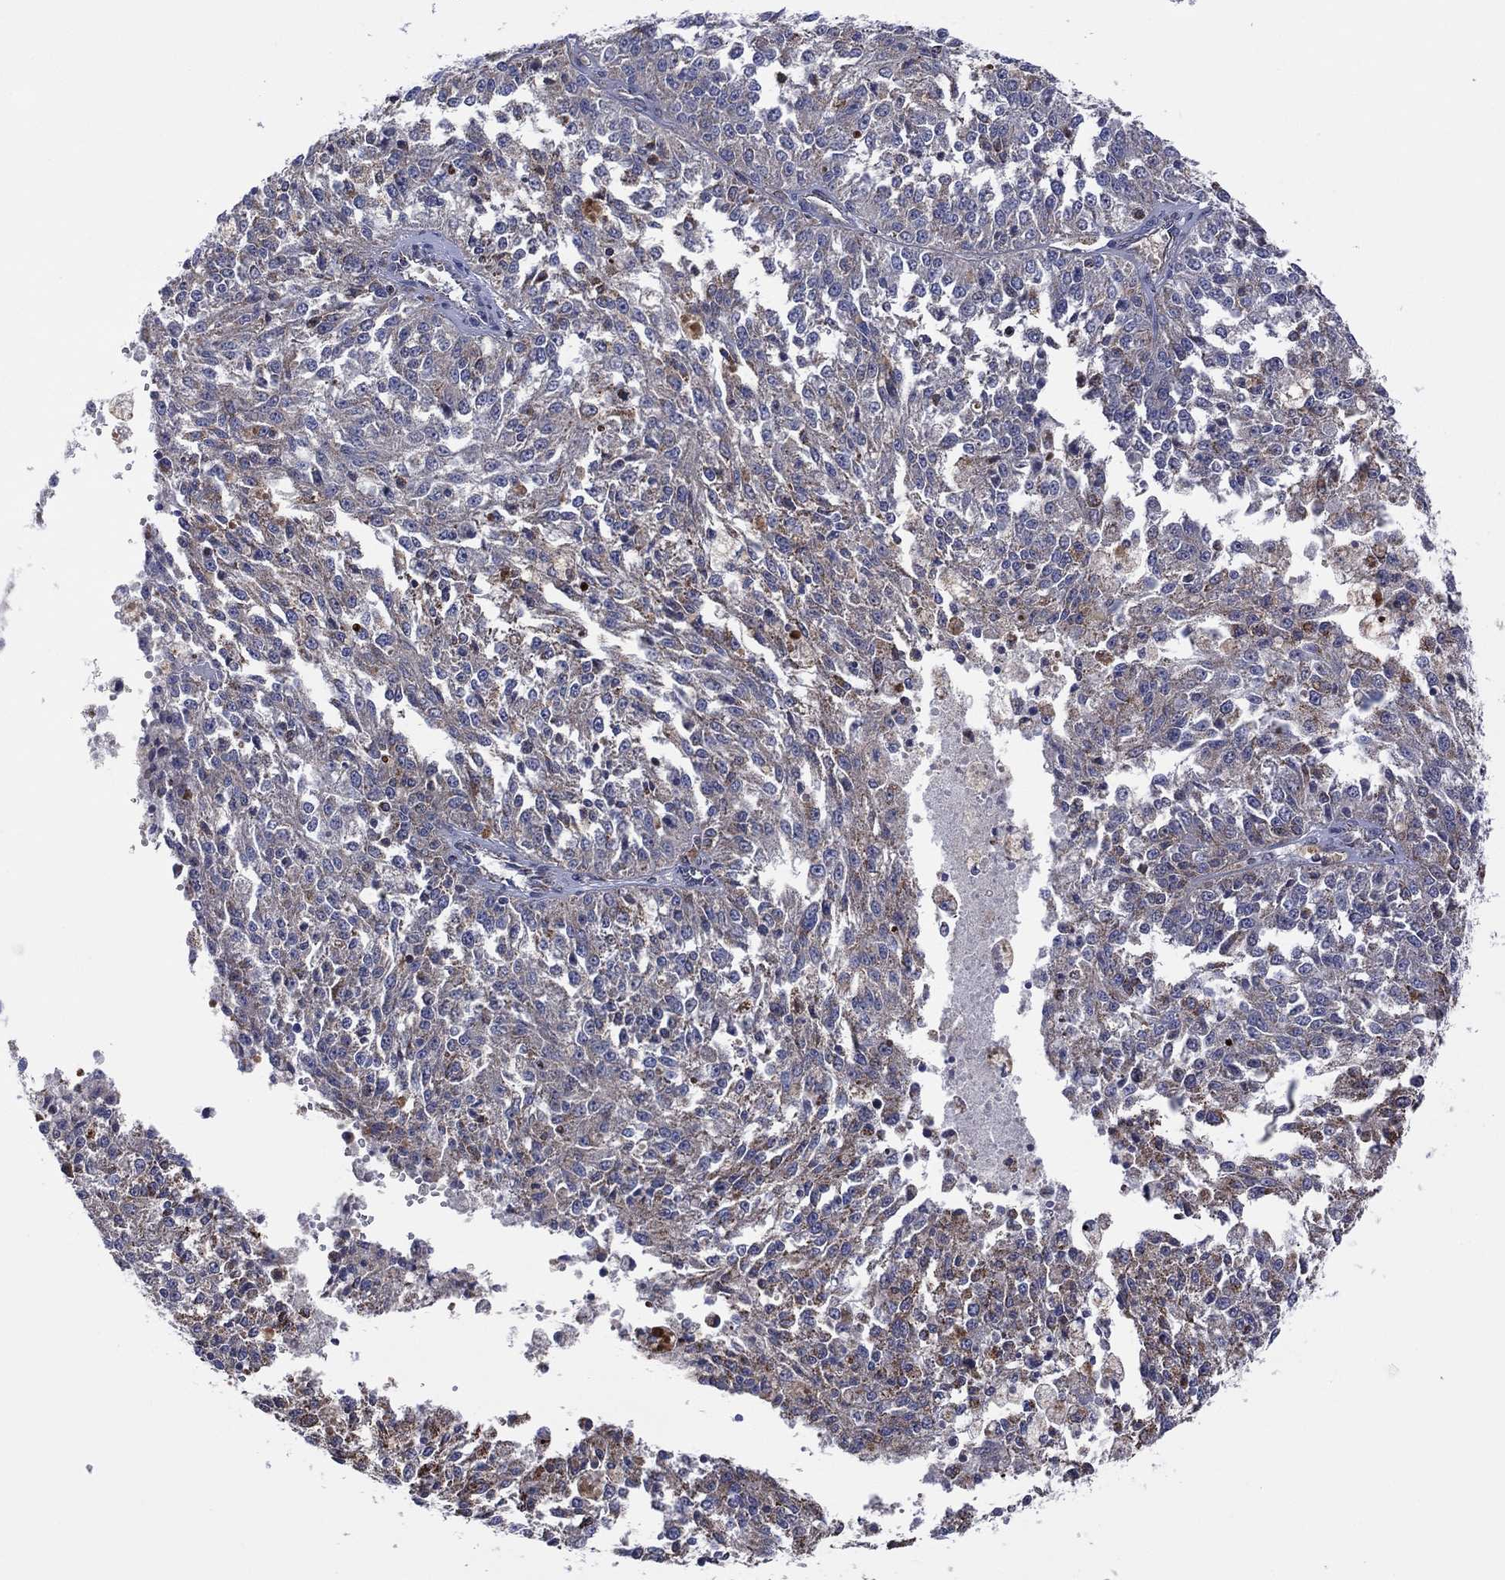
{"staining": {"intensity": "weak", "quantity": "<25%", "location": "cytoplasmic/membranous"}, "tissue": "melanoma", "cell_type": "Tumor cells", "image_type": "cancer", "snomed": [{"axis": "morphology", "description": "Malignant melanoma, Metastatic site"}, {"axis": "topography", "description": "Lymph node"}], "caption": "This is an immunohistochemistry (IHC) histopathology image of melanoma. There is no expression in tumor cells.", "gene": "PIDD1", "patient": {"sex": "female", "age": 64}}